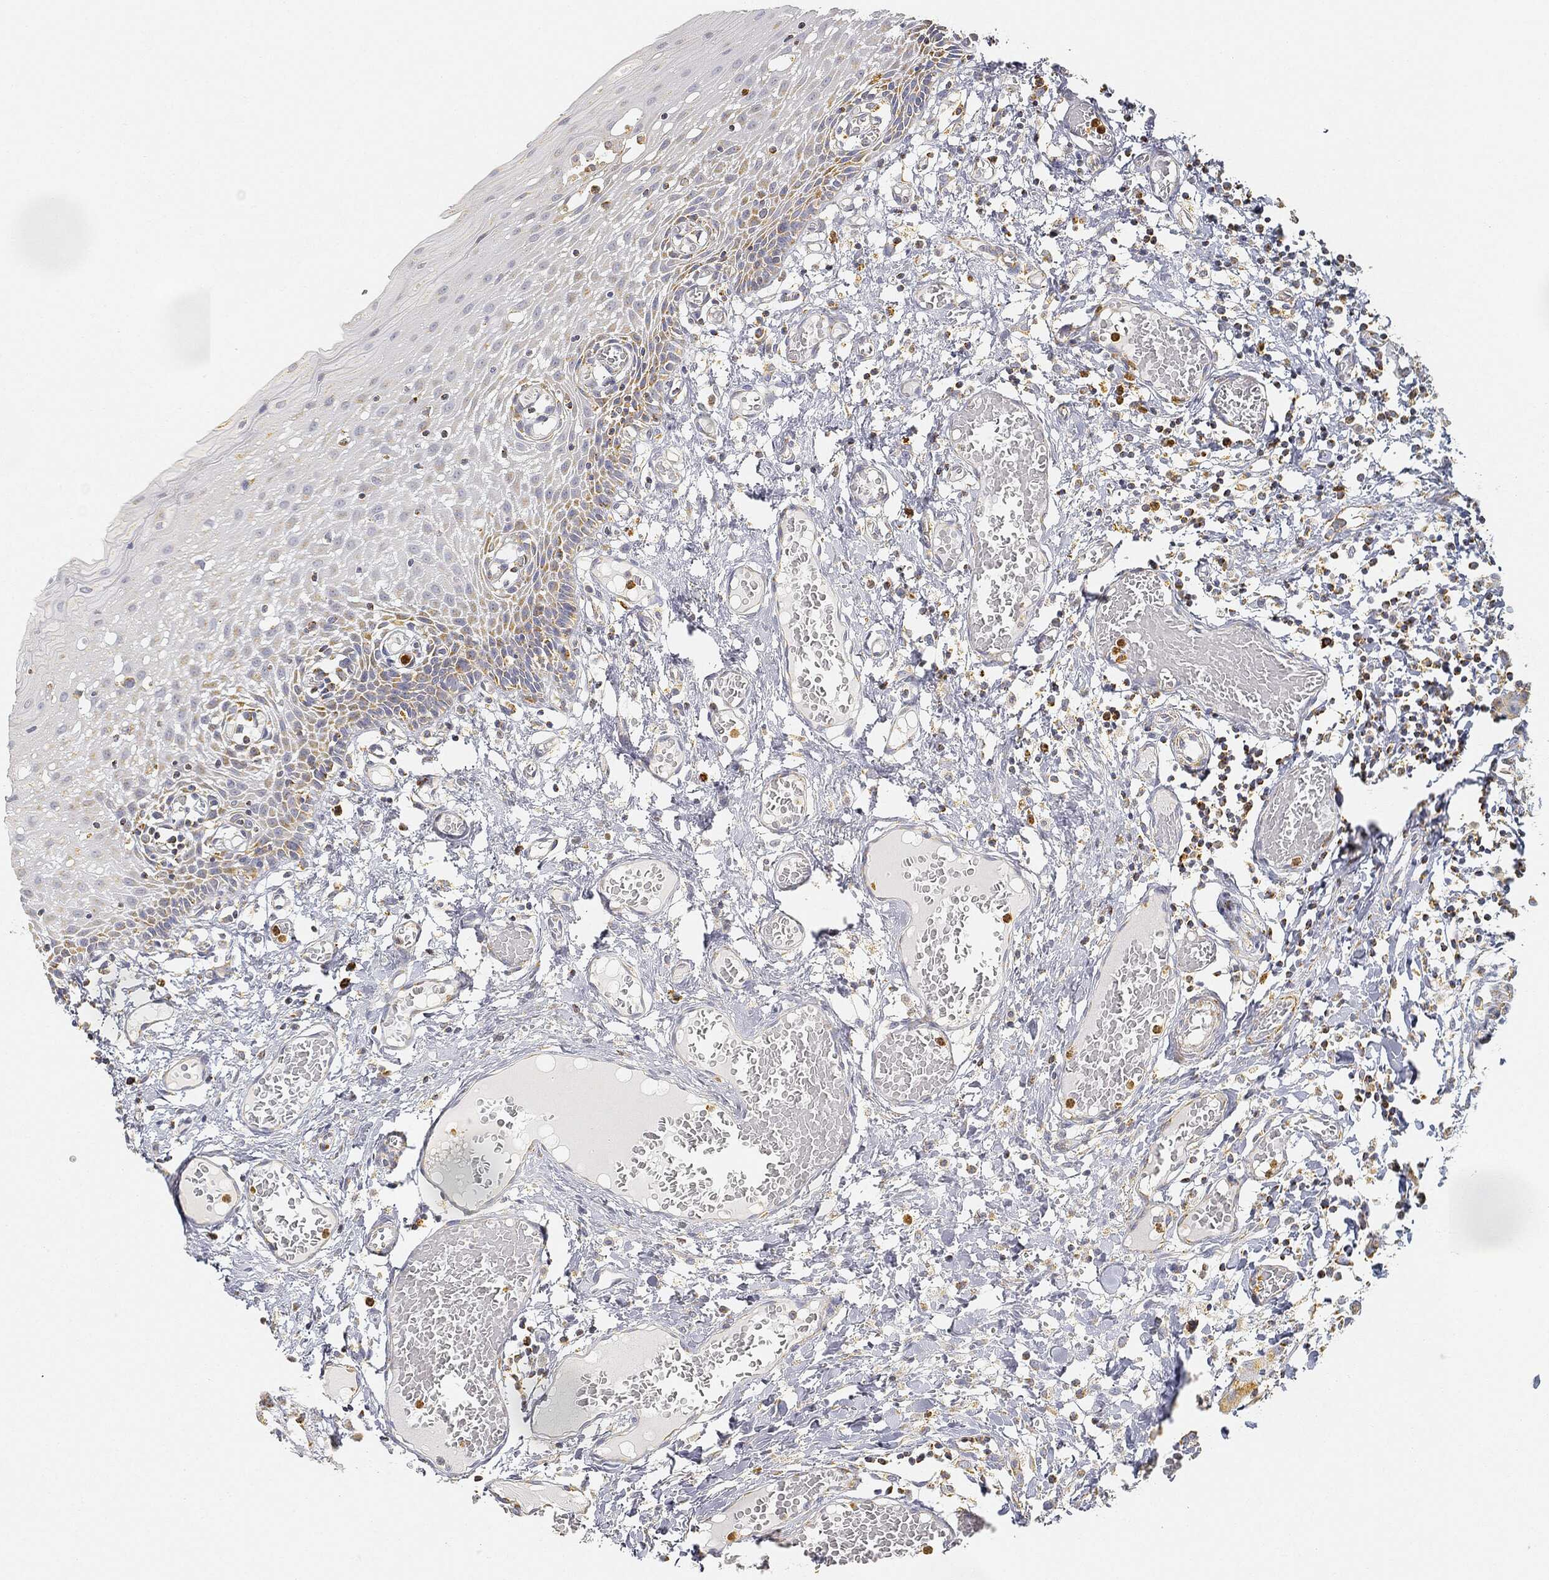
{"staining": {"intensity": "moderate", "quantity": "<25%", "location": "cytoplasmic/membranous"}, "tissue": "oral mucosa", "cell_type": "Squamous epithelial cells", "image_type": "normal", "snomed": [{"axis": "morphology", "description": "Normal tissue, NOS"}, {"axis": "morphology", "description": "Squamous cell carcinoma, NOS"}, {"axis": "topography", "description": "Oral tissue"}, {"axis": "topography", "description": "Head-Neck"}], "caption": "The micrograph shows a brown stain indicating the presence of a protein in the cytoplasmic/membranous of squamous epithelial cells in oral mucosa.", "gene": "CAPN15", "patient": {"sex": "female", "age": 70}}